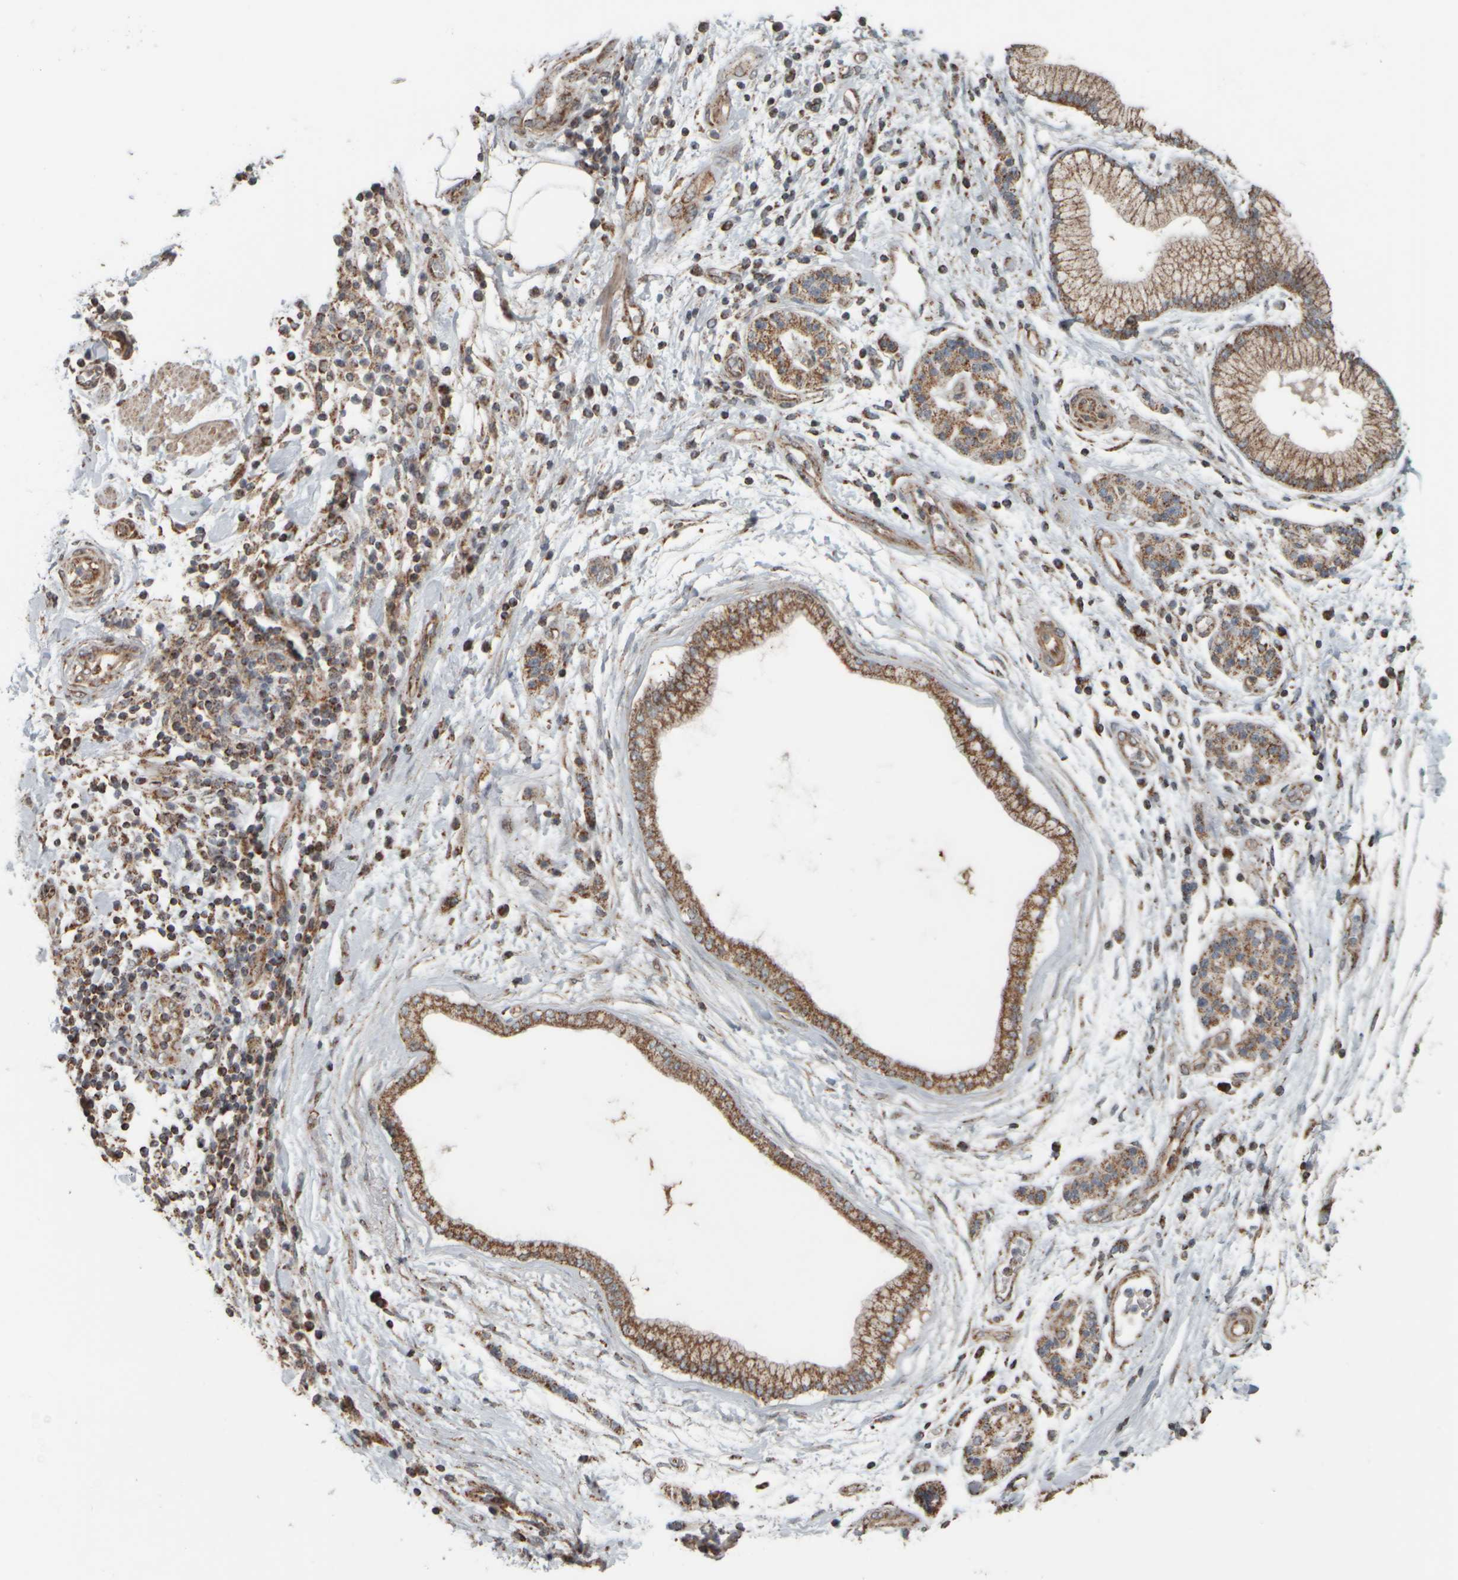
{"staining": {"intensity": "moderate", "quantity": ">75%", "location": "cytoplasmic/membranous"}, "tissue": "pancreatic cancer", "cell_type": "Tumor cells", "image_type": "cancer", "snomed": [{"axis": "morphology", "description": "Normal tissue, NOS"}, {"axis": "morphology", "description": "Adenocarcinoma, NOS"}, {"axis": "topography", "description": "Pancreas"}], "caption": "Human pancreatic adenocarcinoma stained with a protein marker demonstrates moderate staining in tumor cells.", "gene": "APBB2", "patient": {"sex": "female", "age": 71}}